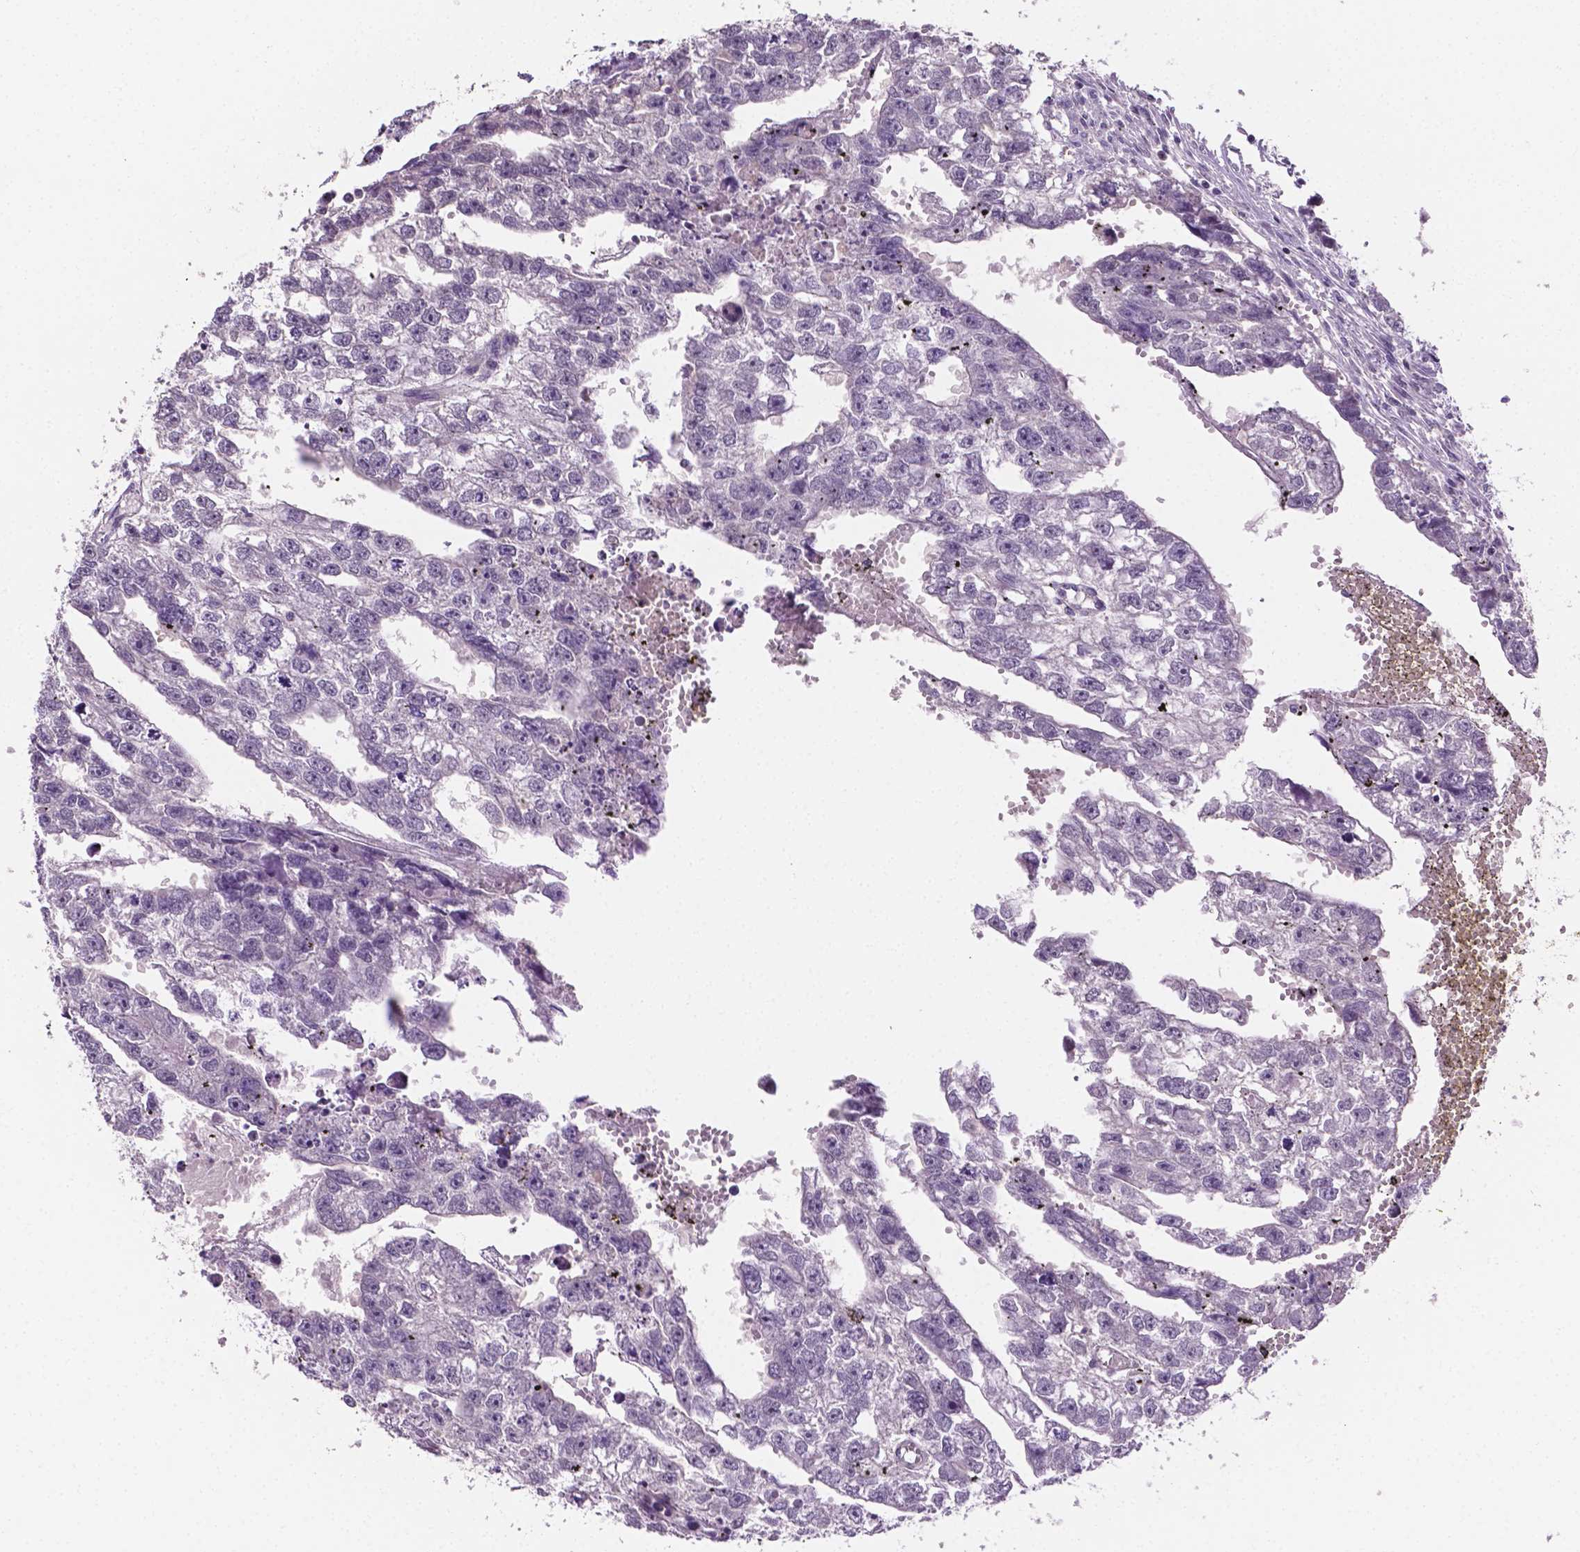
{"staining": {"intensity": "negative", "quantity": "none", "location": "none"}, "tissue": "testis cancer", "cell_type": "Tumor cells", "image_type": "cancer", "snomed": [{"axis": "morphology", "description": "Carcinoma, Embryonal, NOS"}, {"axis": "morphology", "description": "Teratoma, malignant, NOS"}, {"axis": "topography", "description": "Testis"}], "caption": "A high-resolution photomicrograph shows immunohistochemistry (IHC) staining of malignant teratoma (testis), which demonstrates no significant expression in tumor cells. Brightfield microscopy of immunohistochemistry (IHC) stained with DAB (3,3'-diaminobenzidine) (brown) and hematoxylin (blue), captured at high magnification.", "gene": "MROH6", "patient": {"sex": "male", "age": 44}}